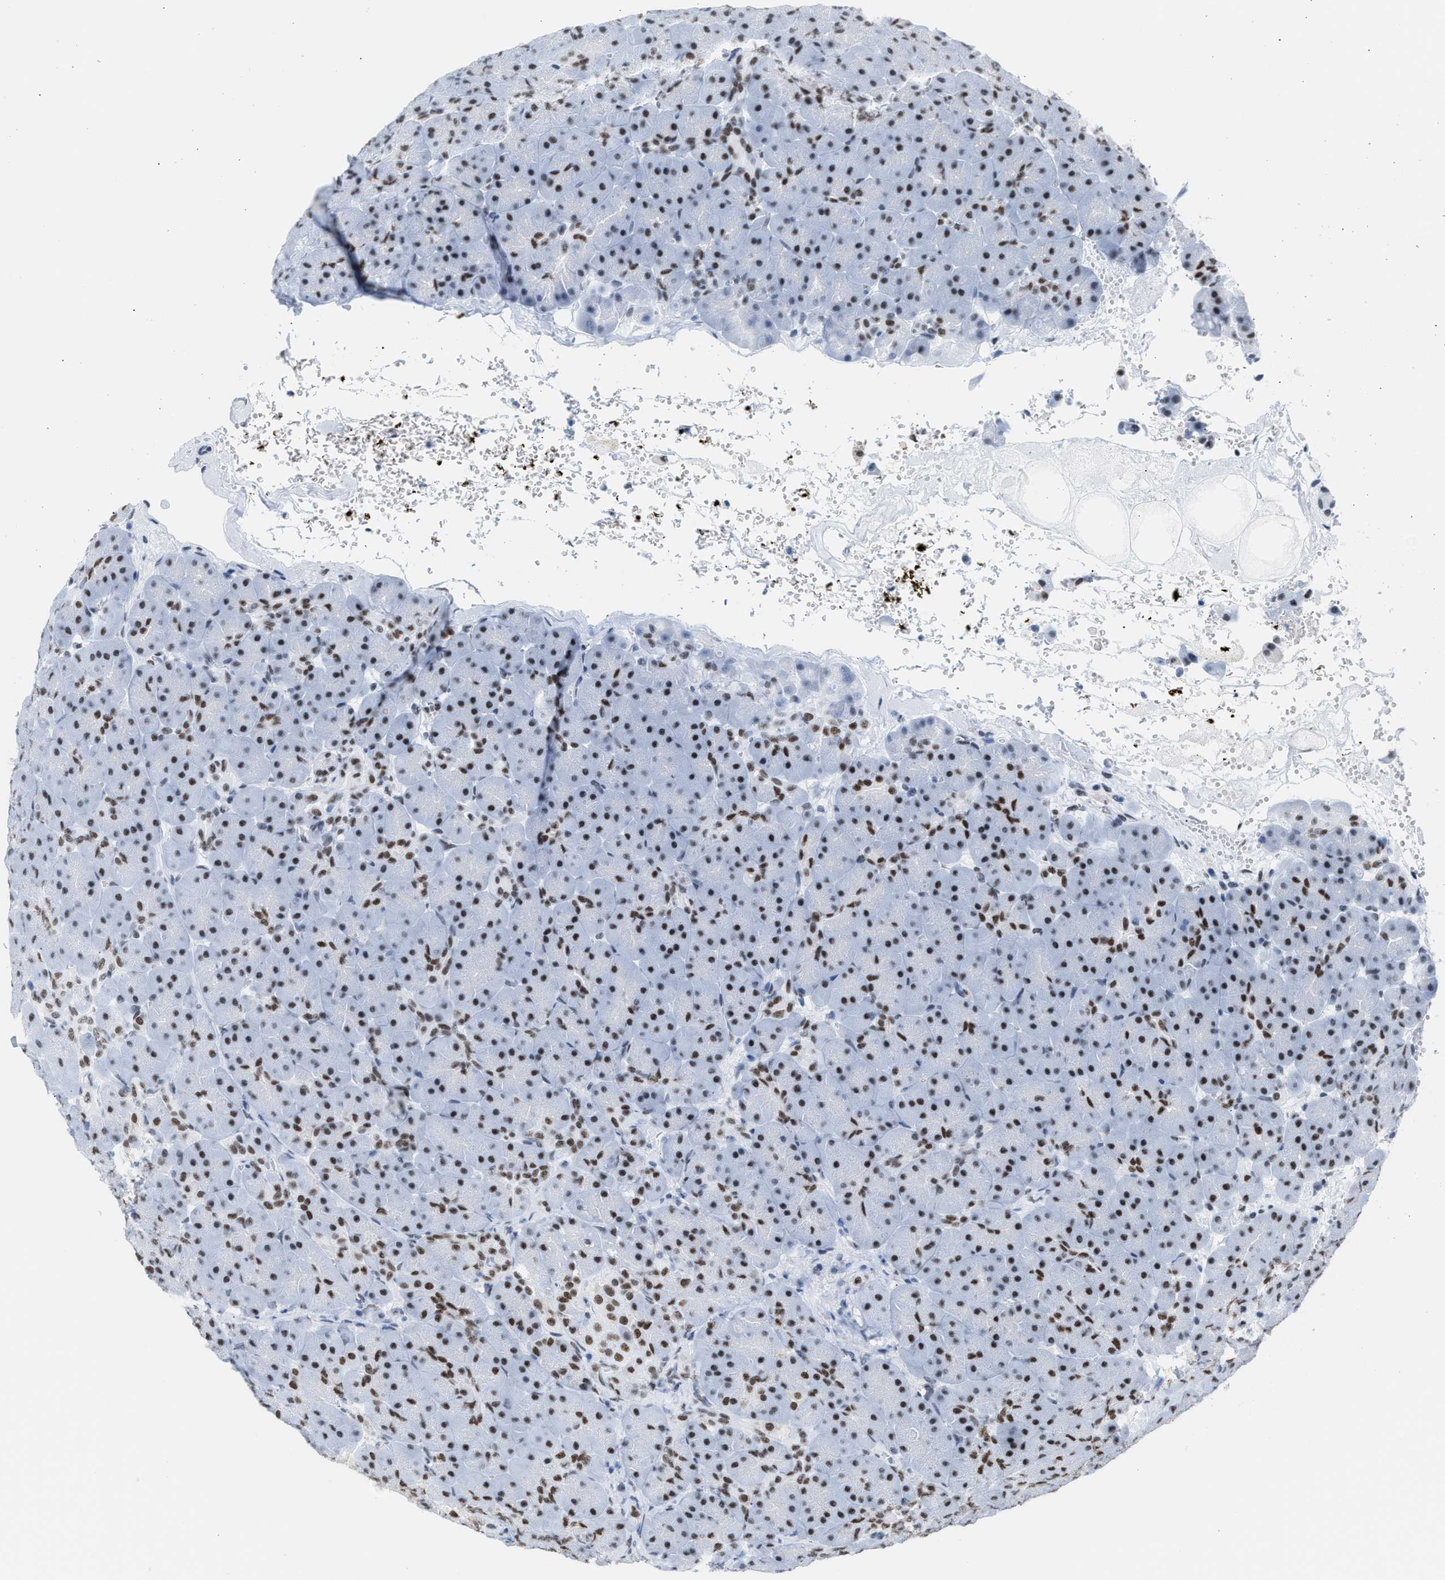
{"staining": {"intensity": "weak", "quantity": ">75%", "location": "nuclear"}, "tissue": "pancreas", "cell_type": "Exocrine glandular cells", "image_type": "normal", "snomed": [{"axis": "morphology", "description": "Normal tissue, NOS"}, {"axis": "topography", "description": "Pancreas"}], "caption": "Brown immunohistochemical staining in benign human pancreas reveals weak nuclear positivity in about >75% of exocrine glandular cells. (Brightfield microscopy of DAB IHC at high magnification).", "gene": "CCAR2", "patient": {"sex": "male", "age": 66}}